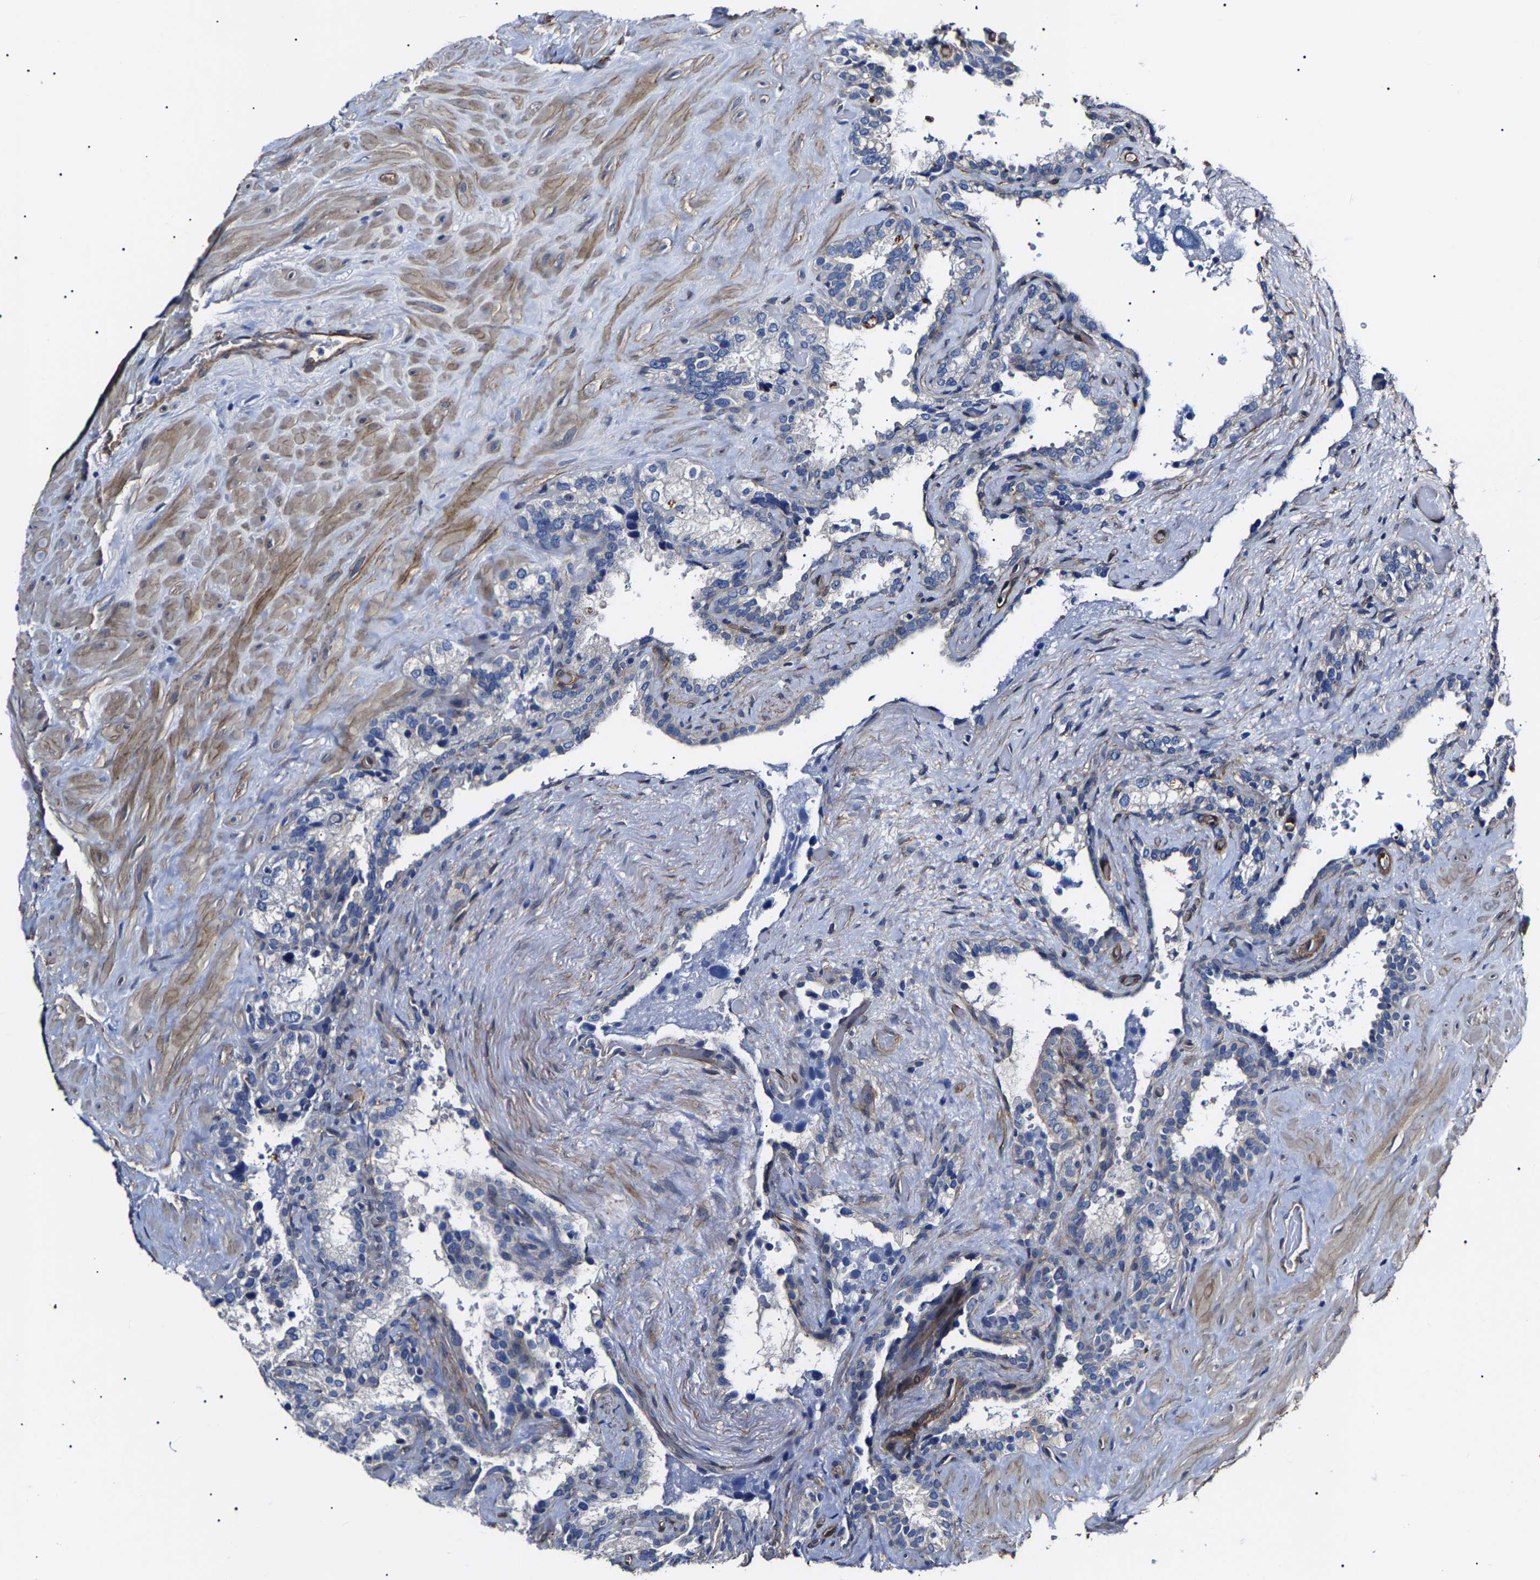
{"staining": {"intensity": "negative", "quantity": "none", "location": "none"}, "tissue": "seminal vesicle", "cell_type": "Glandular cells", "image_type": "normal", "snomed": [{"axis": "morphology", "description": "Normal tissue, NOS"}, {"axis": "topography", "description": "Seminal veicle"}], "caption": "An image of human seminal vesicle is negative for staining in glandular cells. Brightfield microscopy of IHC stained with DAB (brown) and hematoxylin (blue), captured at high magnification.", "gene": "KLHL42", "patient": {"sex": "male", "age": 68}}